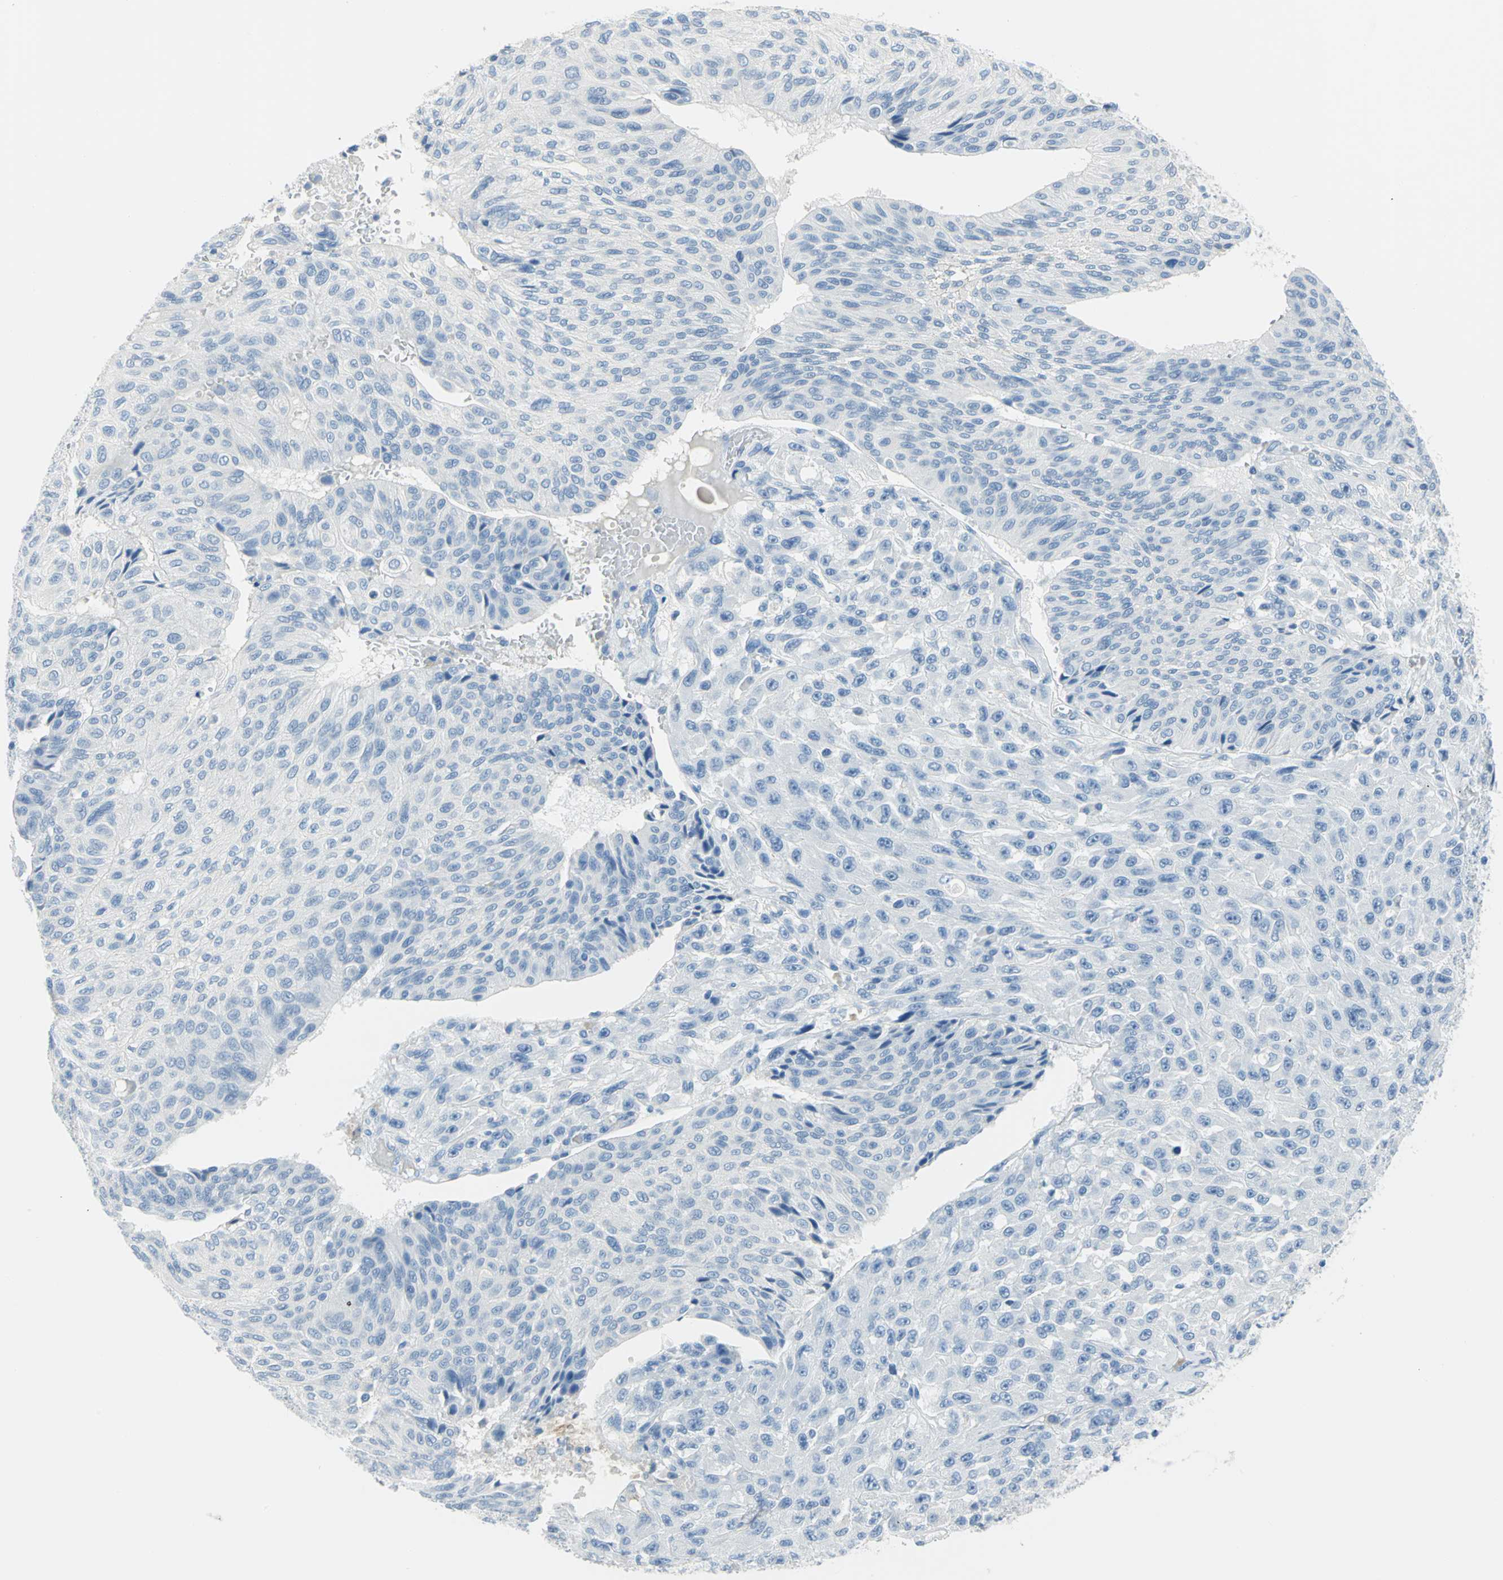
{"staining": {"intensity": "negative", "quantity": "none", "location": "none"}, "tissue": "urothelial cancer", "cell_type": "Tumor cells", "image_type": "cancer", "snomed": [{"axis": "morphology", "description": "Urothelial carcinoma, High grade"}, {"axis": "topography", "description": "Urinary bladder"}], "caption": "Immunohistochemistry of human high-grade urothelial carcinoma demonstrates no expression in tumor cells.", "gene": "PKLR", "patient": {"sex": "male", "age": 66}}